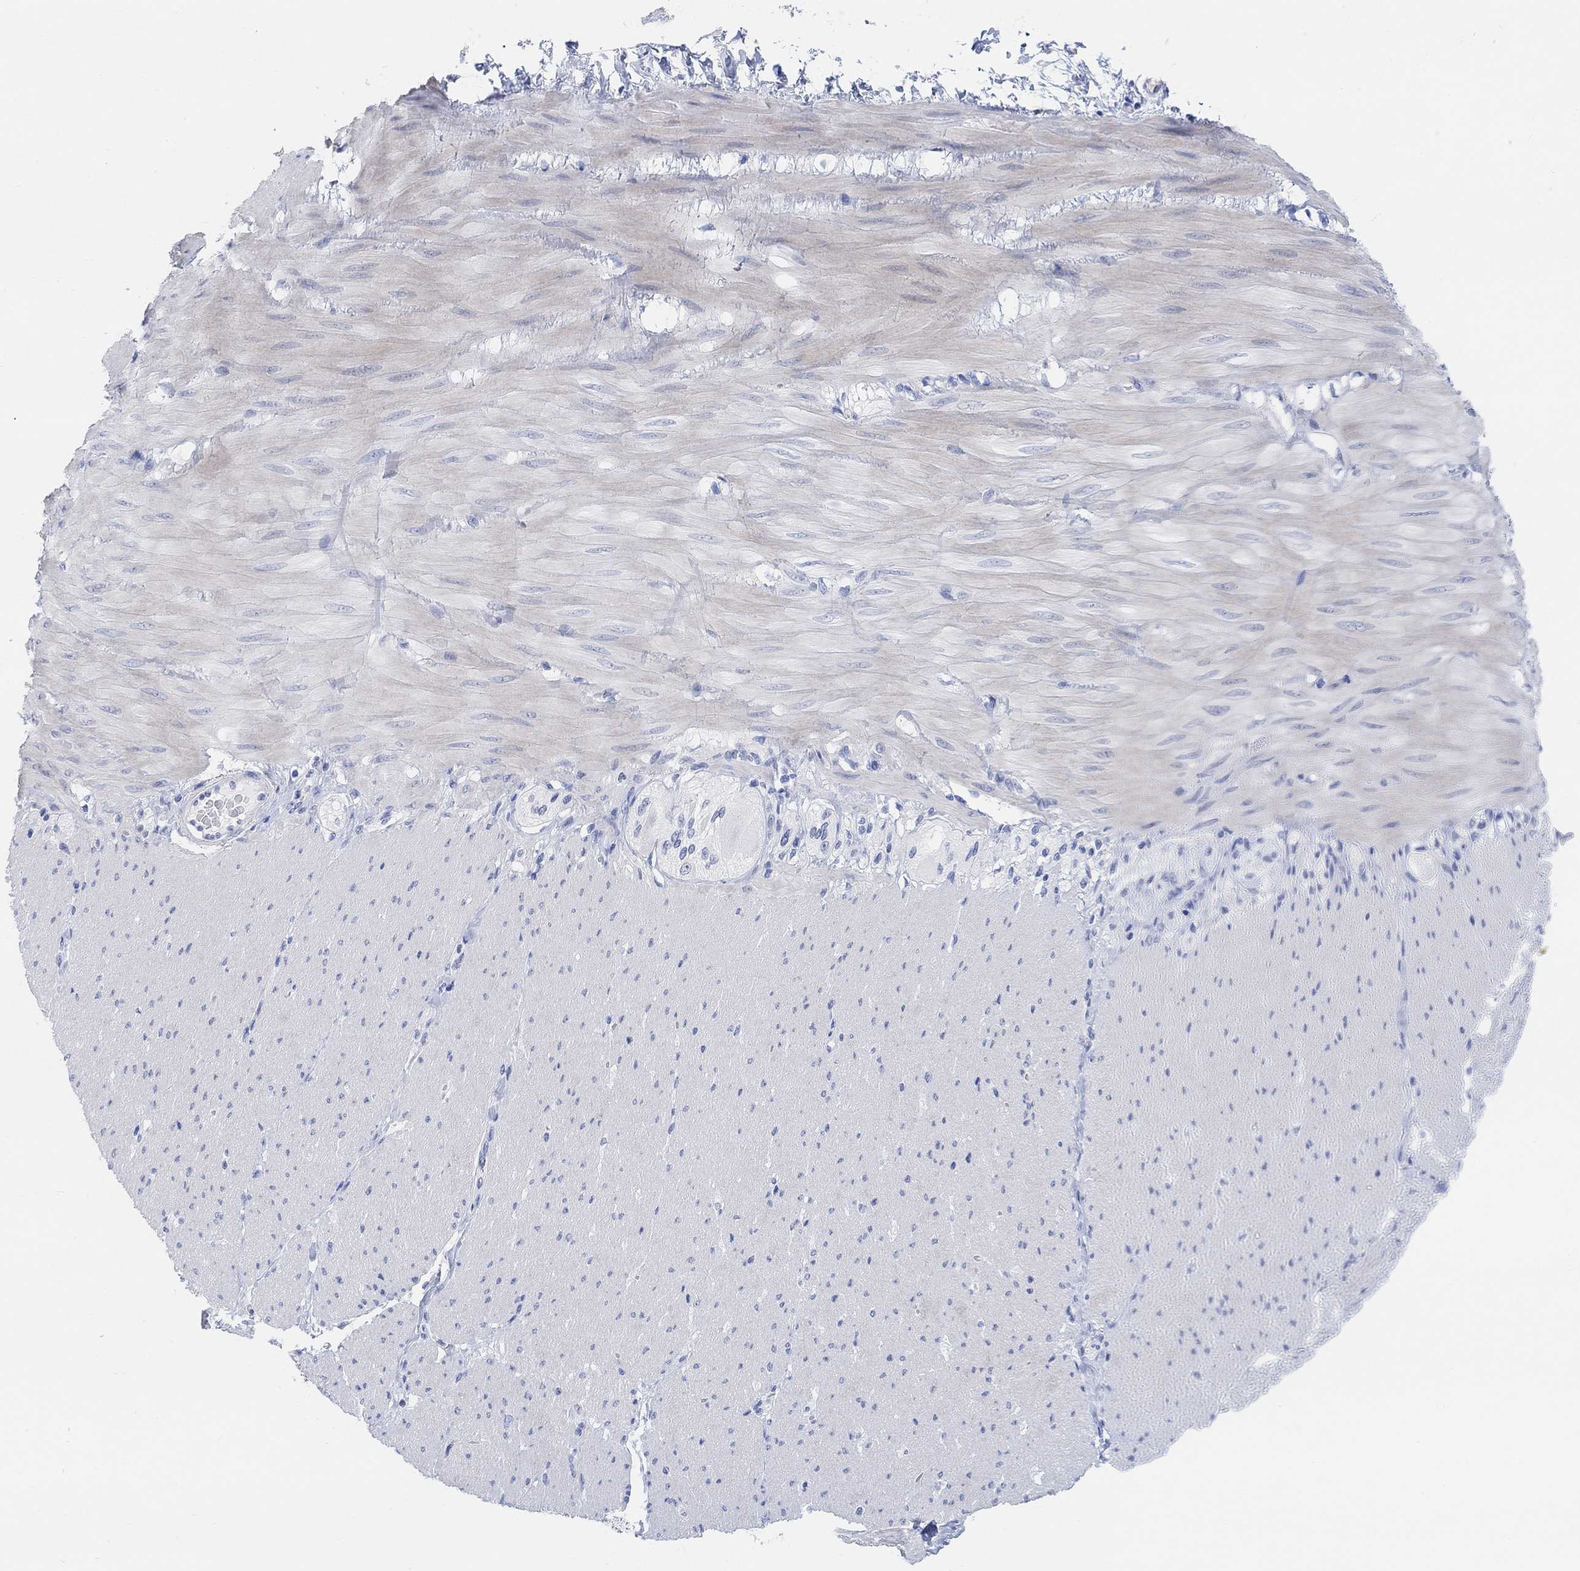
{"staining": {"intensity": "negative", "quantity": "none", "location": "none"}, "tissue": "adipose tissue", "cell_type": "Adipocytes", "image_type": "normal", "snomed": [{"axis": "morphology", "description": "Normal tissue, NOS"}, {"axis": "topography", "description": "Smooth muscle"}, {"axis": "topography", "description": "Duodenum"}, {"axis": "topography", "description": "Peripheral nerve tissue"}], "caption": "Human adipose tissue stained for a protein using IHC displays no expression in adipocytes.", "gene": "ENO4", "patient": {"sex": "female", "age": 61}}